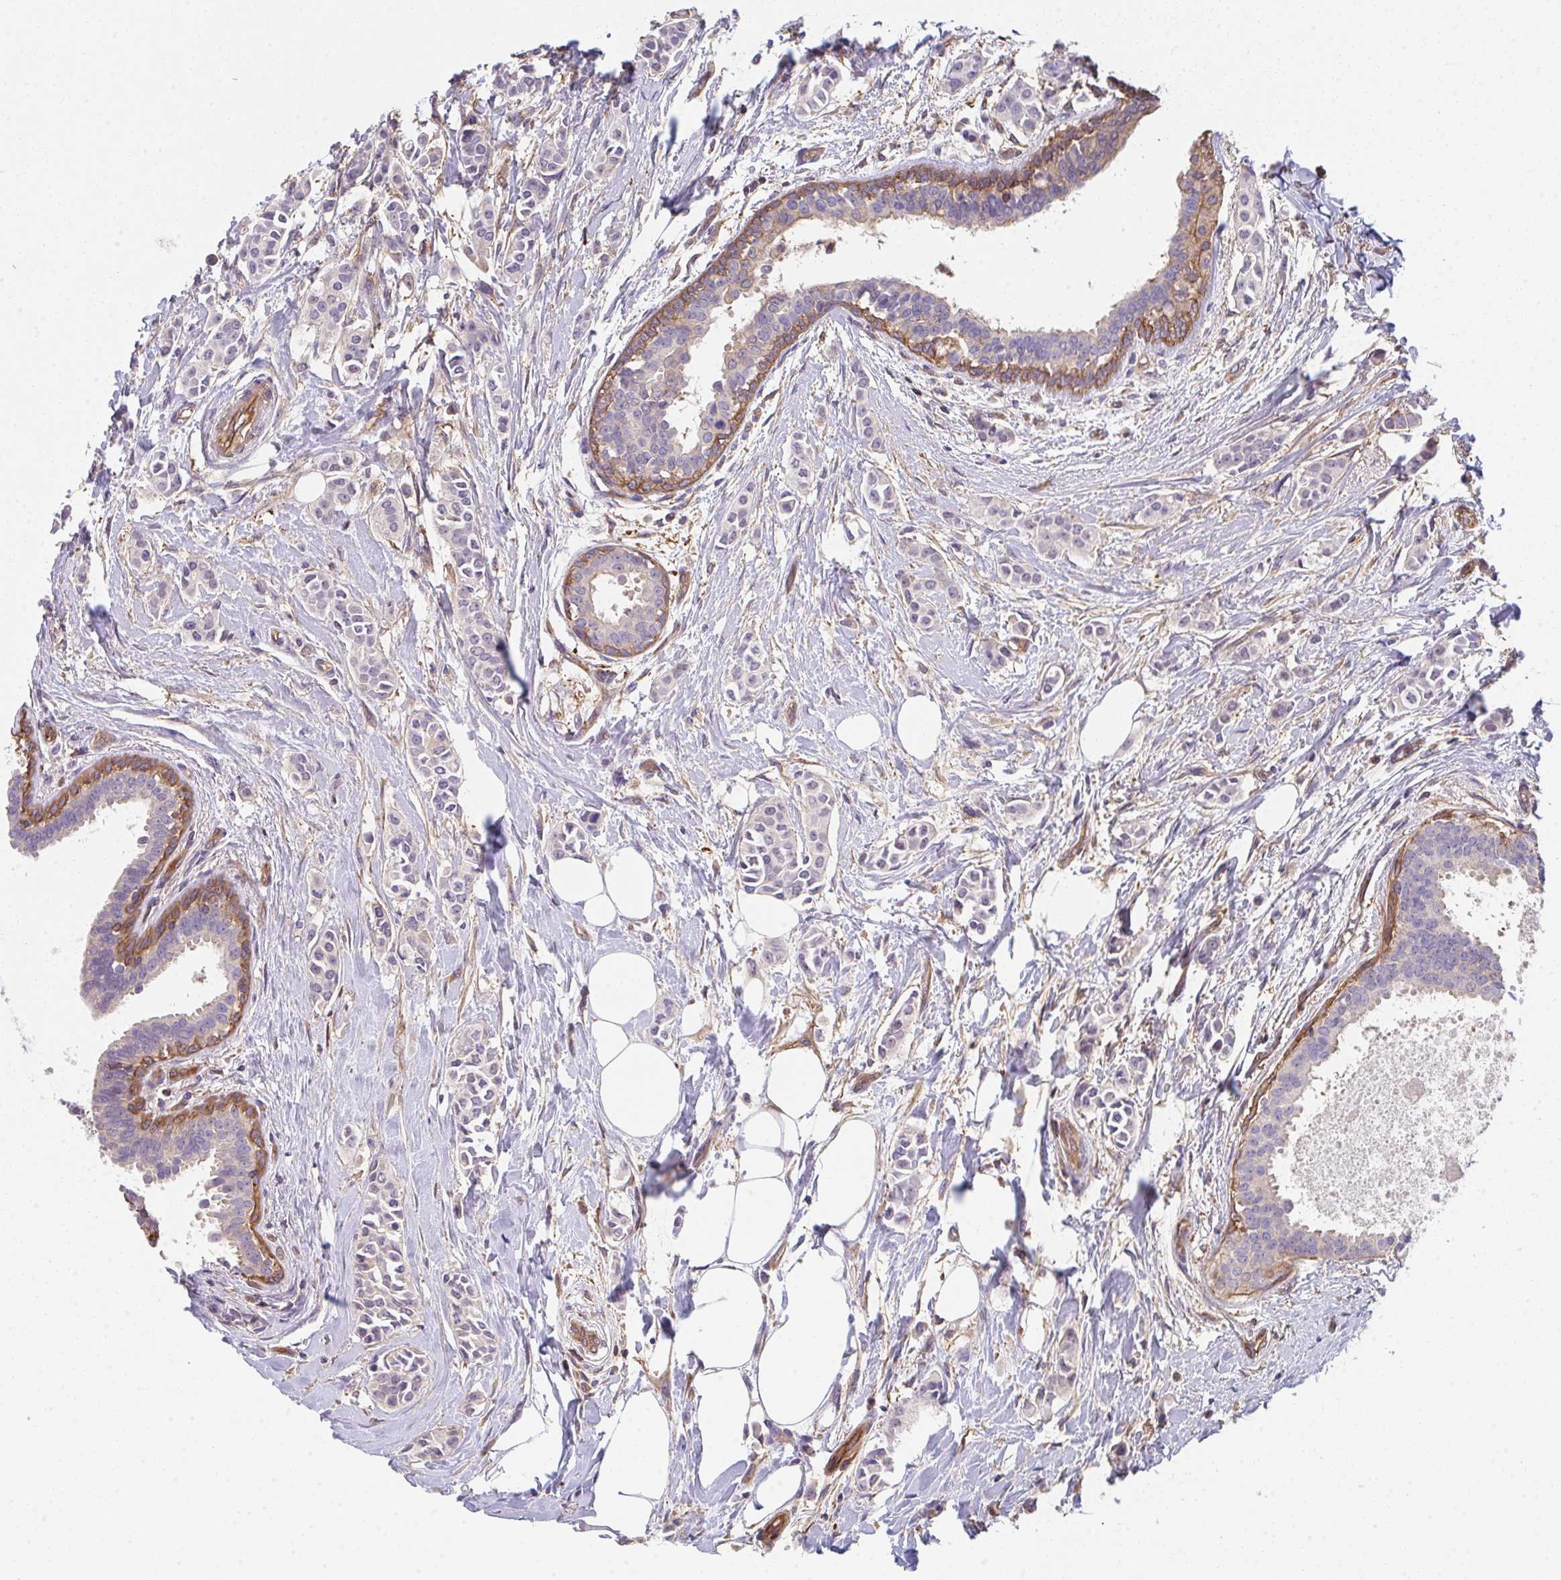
{"staining": {"intensity": "negative", "quantity": "none", "location": "none"}, "tissue": "breast cancer", "cell_type": "Tumor cells", "image_type": "cancer", "snomed": [{"axis": "morphology", "description": "Duct carcinoma"}, {"axis": "topography", "description": "Breast"}], "caption": "DAB immunohistochemical staining of breast cancer displays no significant positivity in tumor cells.", "gene": "TMEM229A", "patient": {"sex": "female", "age": 64}}